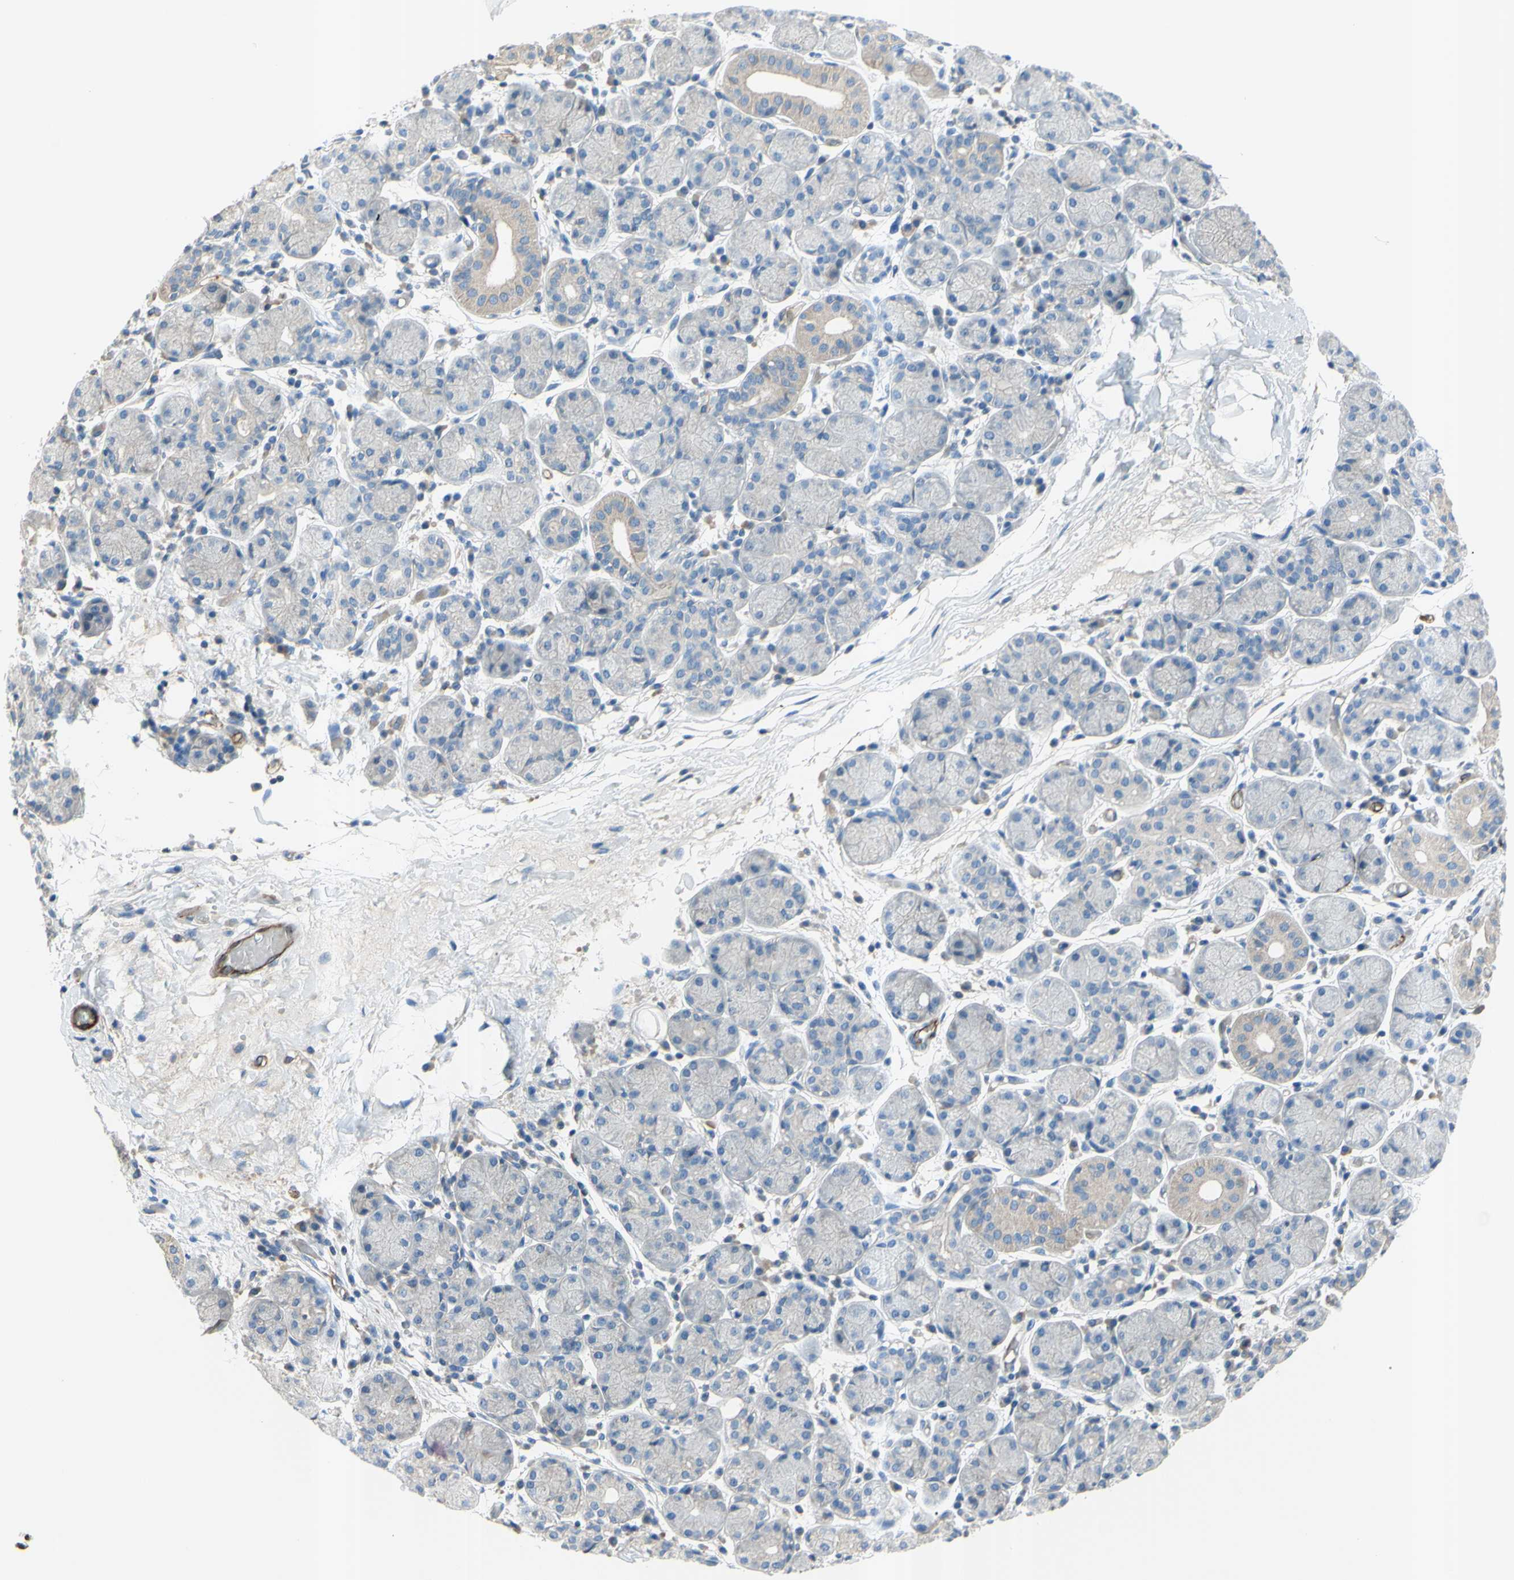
{"staining": {"intensity": "weak", "quantity": "<25%", "location": "cytoplasmic/membranous"}, "tissue": "salivary gland", "cell_type": "Glandular cells", "image_type": "normal", "snomed": [{"axis": "morphology", "description": "Normal tissue, NOS"}, {"axis": "topography", "description": "Salivary gland"}], "caption": "This image is of benign salivary gland stained with IHC to label a protein in brown with the nuclei are counter-stained blue. There is no expression in glandular cells. Brightfield microscopy of IHC stained with DAB (3,3'-diaminobenzidine) (brown) and hematoxylin (blue), captured at high magnification.", "gene": "PRRG2", "patient": {"sex": "female", "age": 24}}